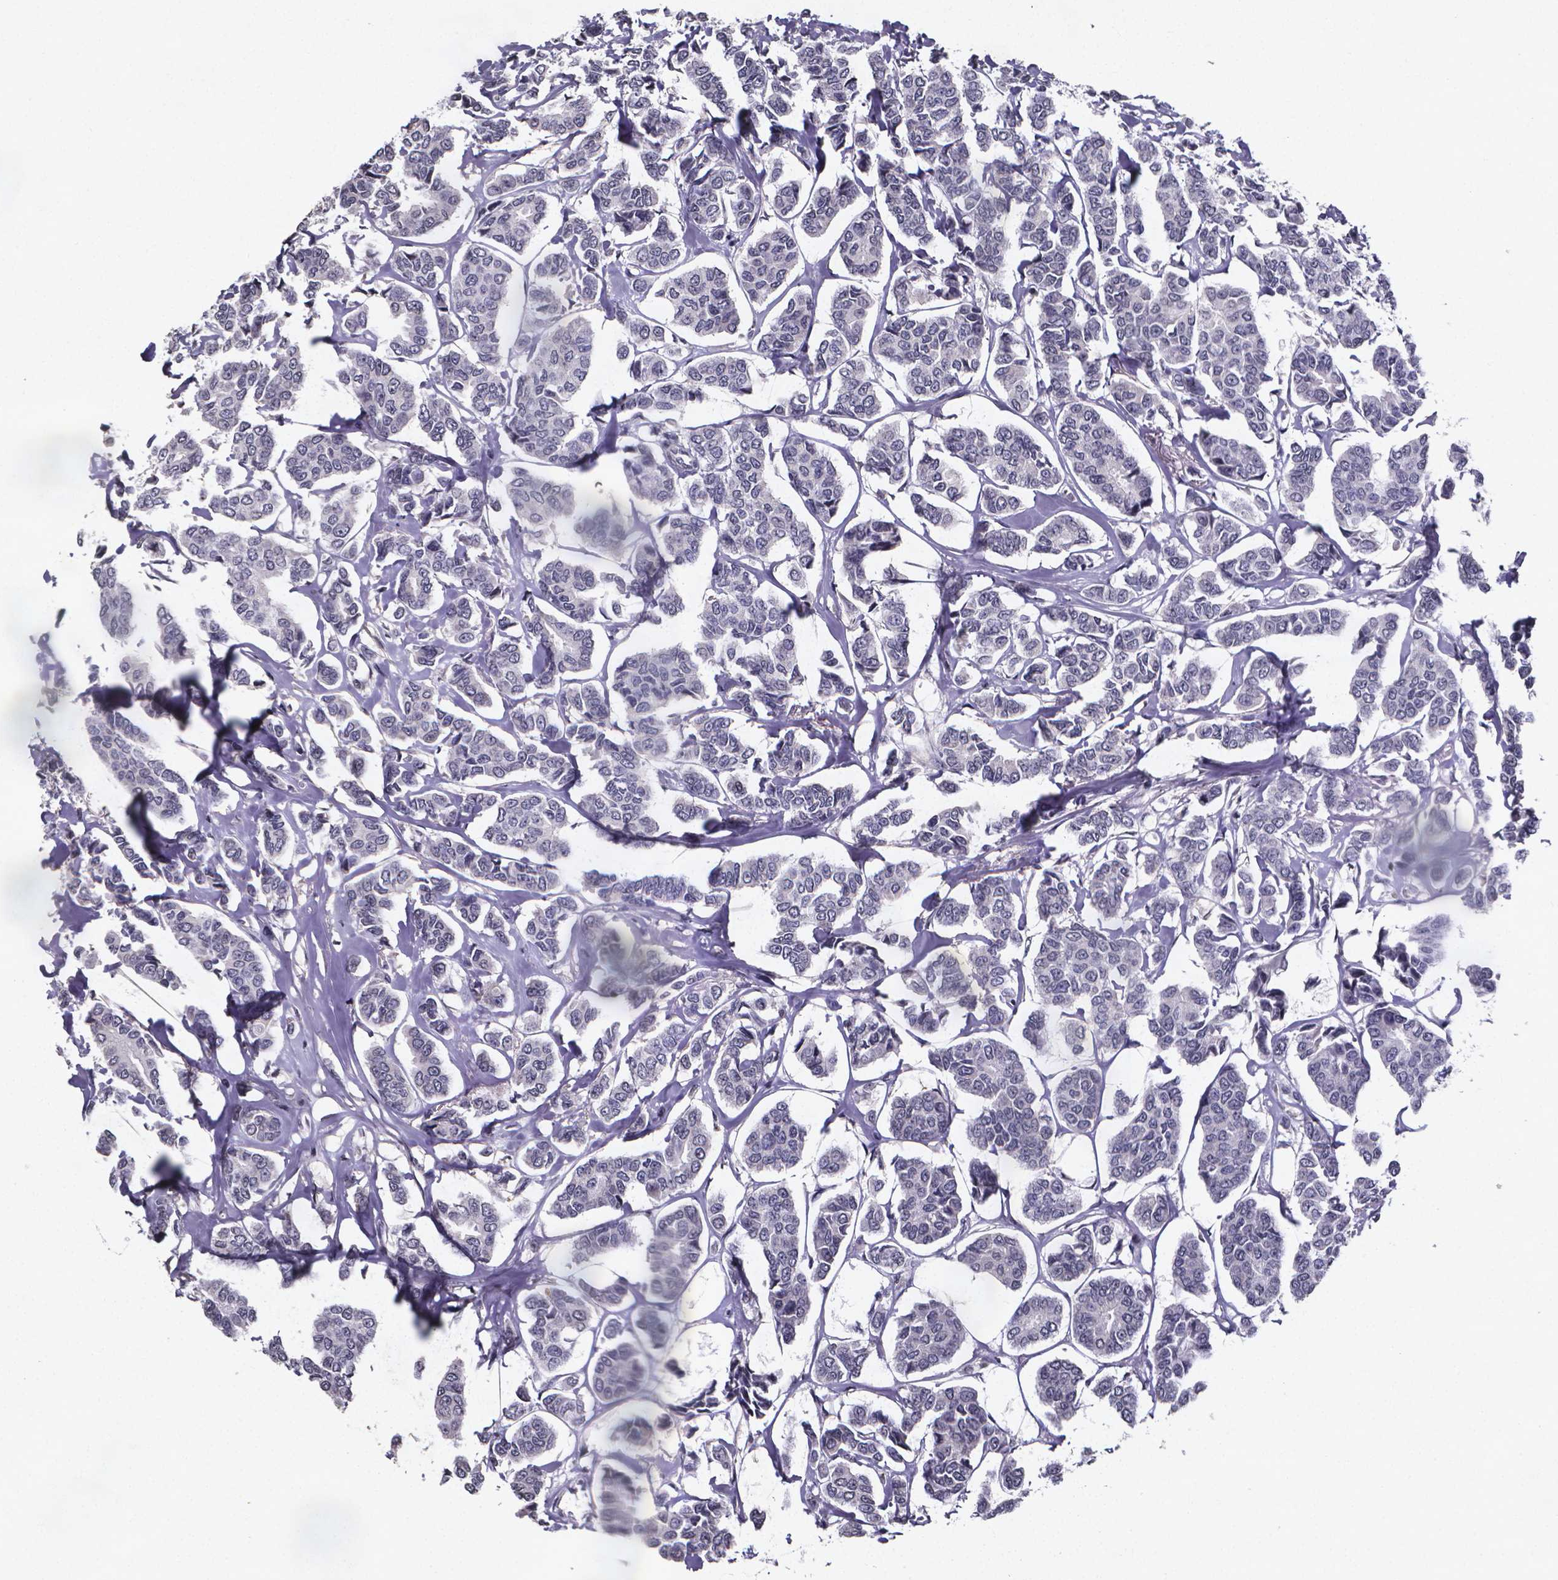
{"staining": {"intensity": "negative", "quantity": "none", "location": "none"}, "tissue": "breast cancer", "cell_type": "Tumor cells", "image_type": "cancer", "snomed": [{"axis": "morphology", "description": "Duct carcinoma"}, {"axis": "topography", "description": "Breast"}], "caption": "Immunohistochemical staining of intraductal carcinoma (breast) displays no significant positivity in tumor cells. Nuclei are stained in blue.", "gene": "TP73", "patient": {"sex": "female", "age": 94}}